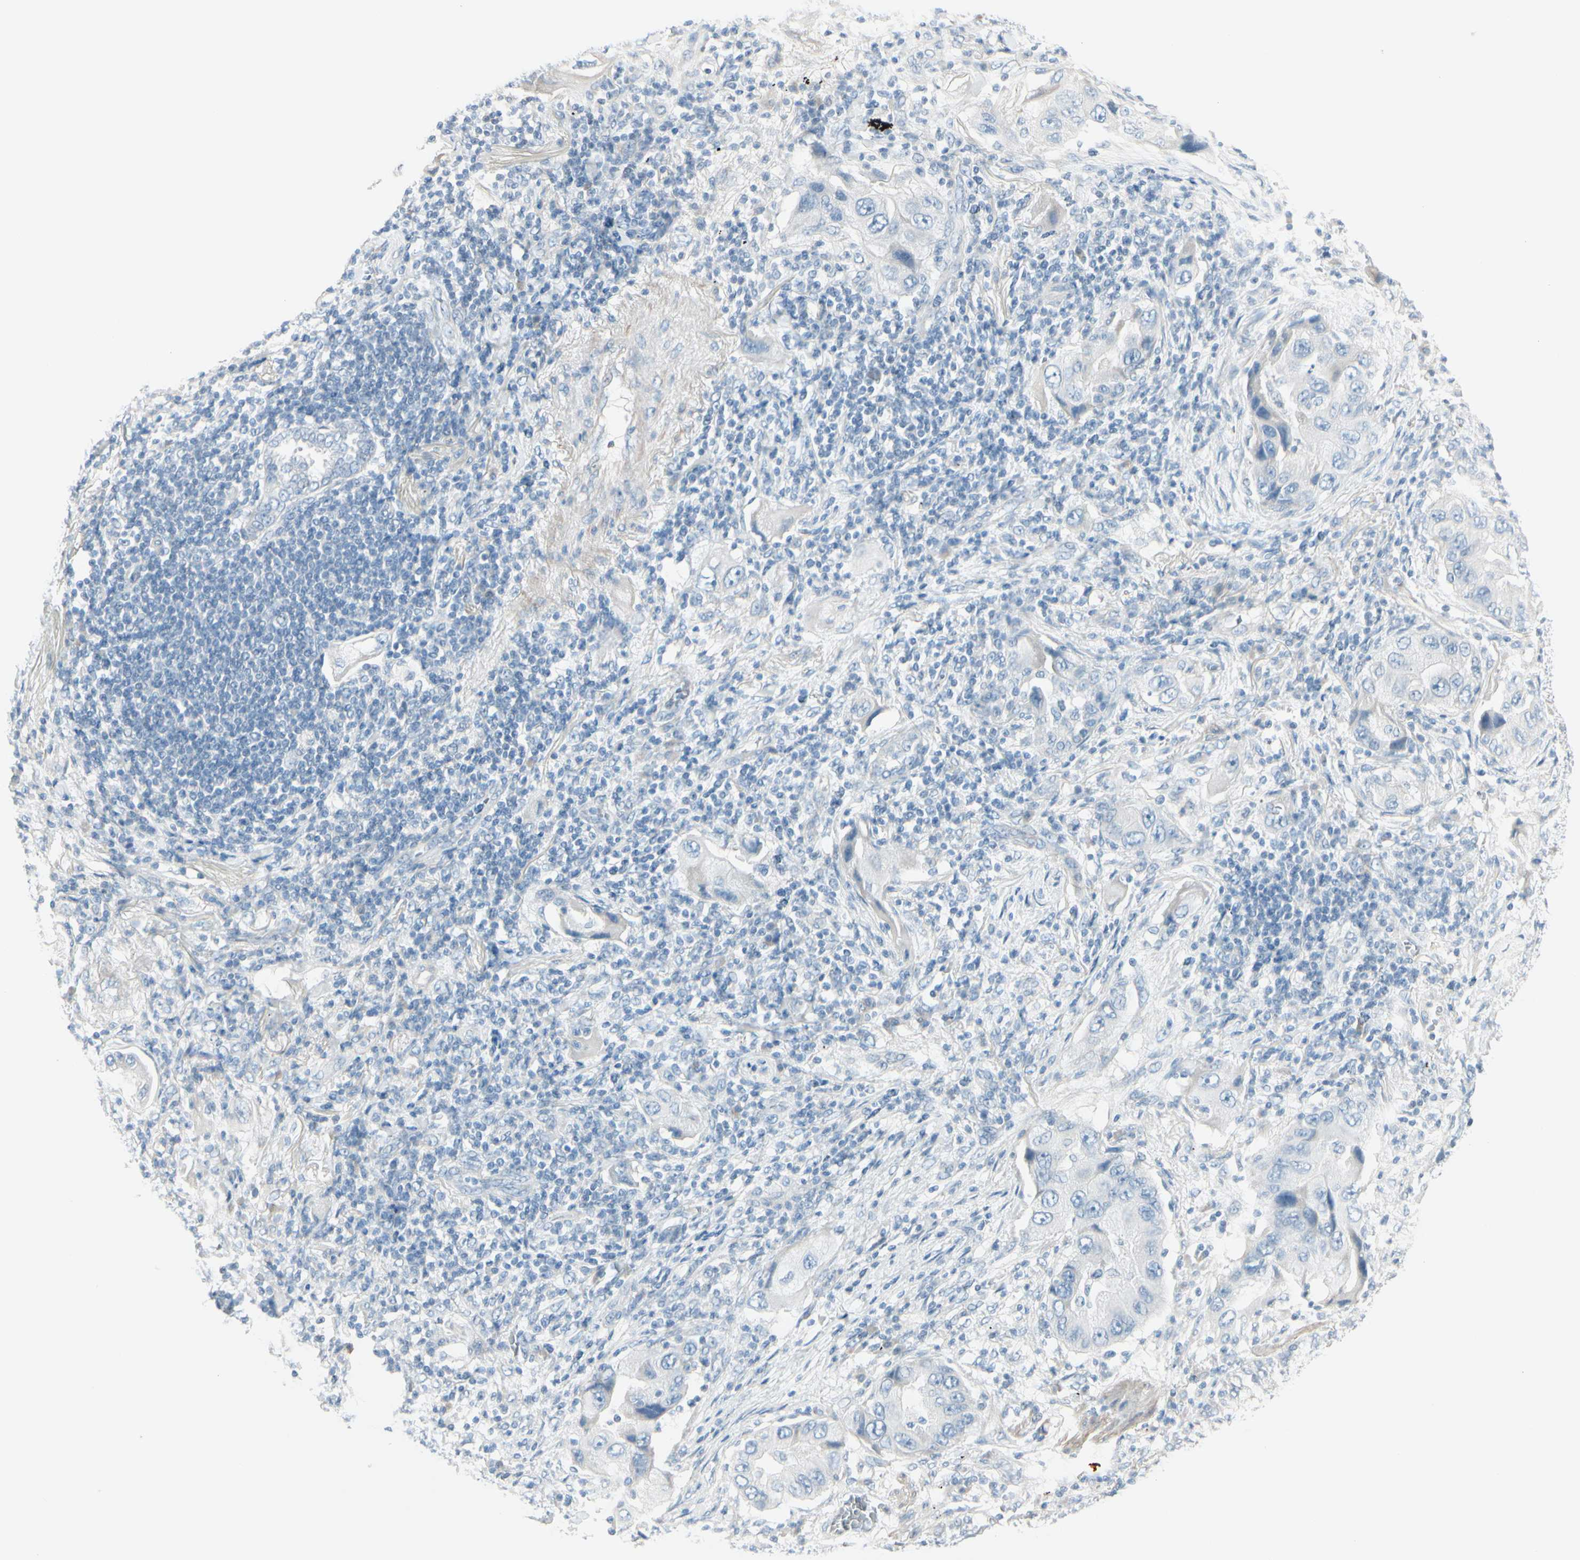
{"staining": {"intensity": "negative", "quantity": "none", "location": "none"}, "tissue": "lung cancer", "cell_type": "Tumor cells", "image_type": "cancer", "snomed": [{"axis": "morphology", "description": "Adenocarcinoma, NOS"}, {"axis": "topography", "description": "Lung"}], "caption": "Tumor cells show no significant staining in adenocarcinoma (lung). (DAB (3,3'-diaminobenzidine) immunohistochemistry (IHC) with hematoxylin counter stain).", "gene": "CDHR5", "patient": {"sex": "female", "age": 65}}